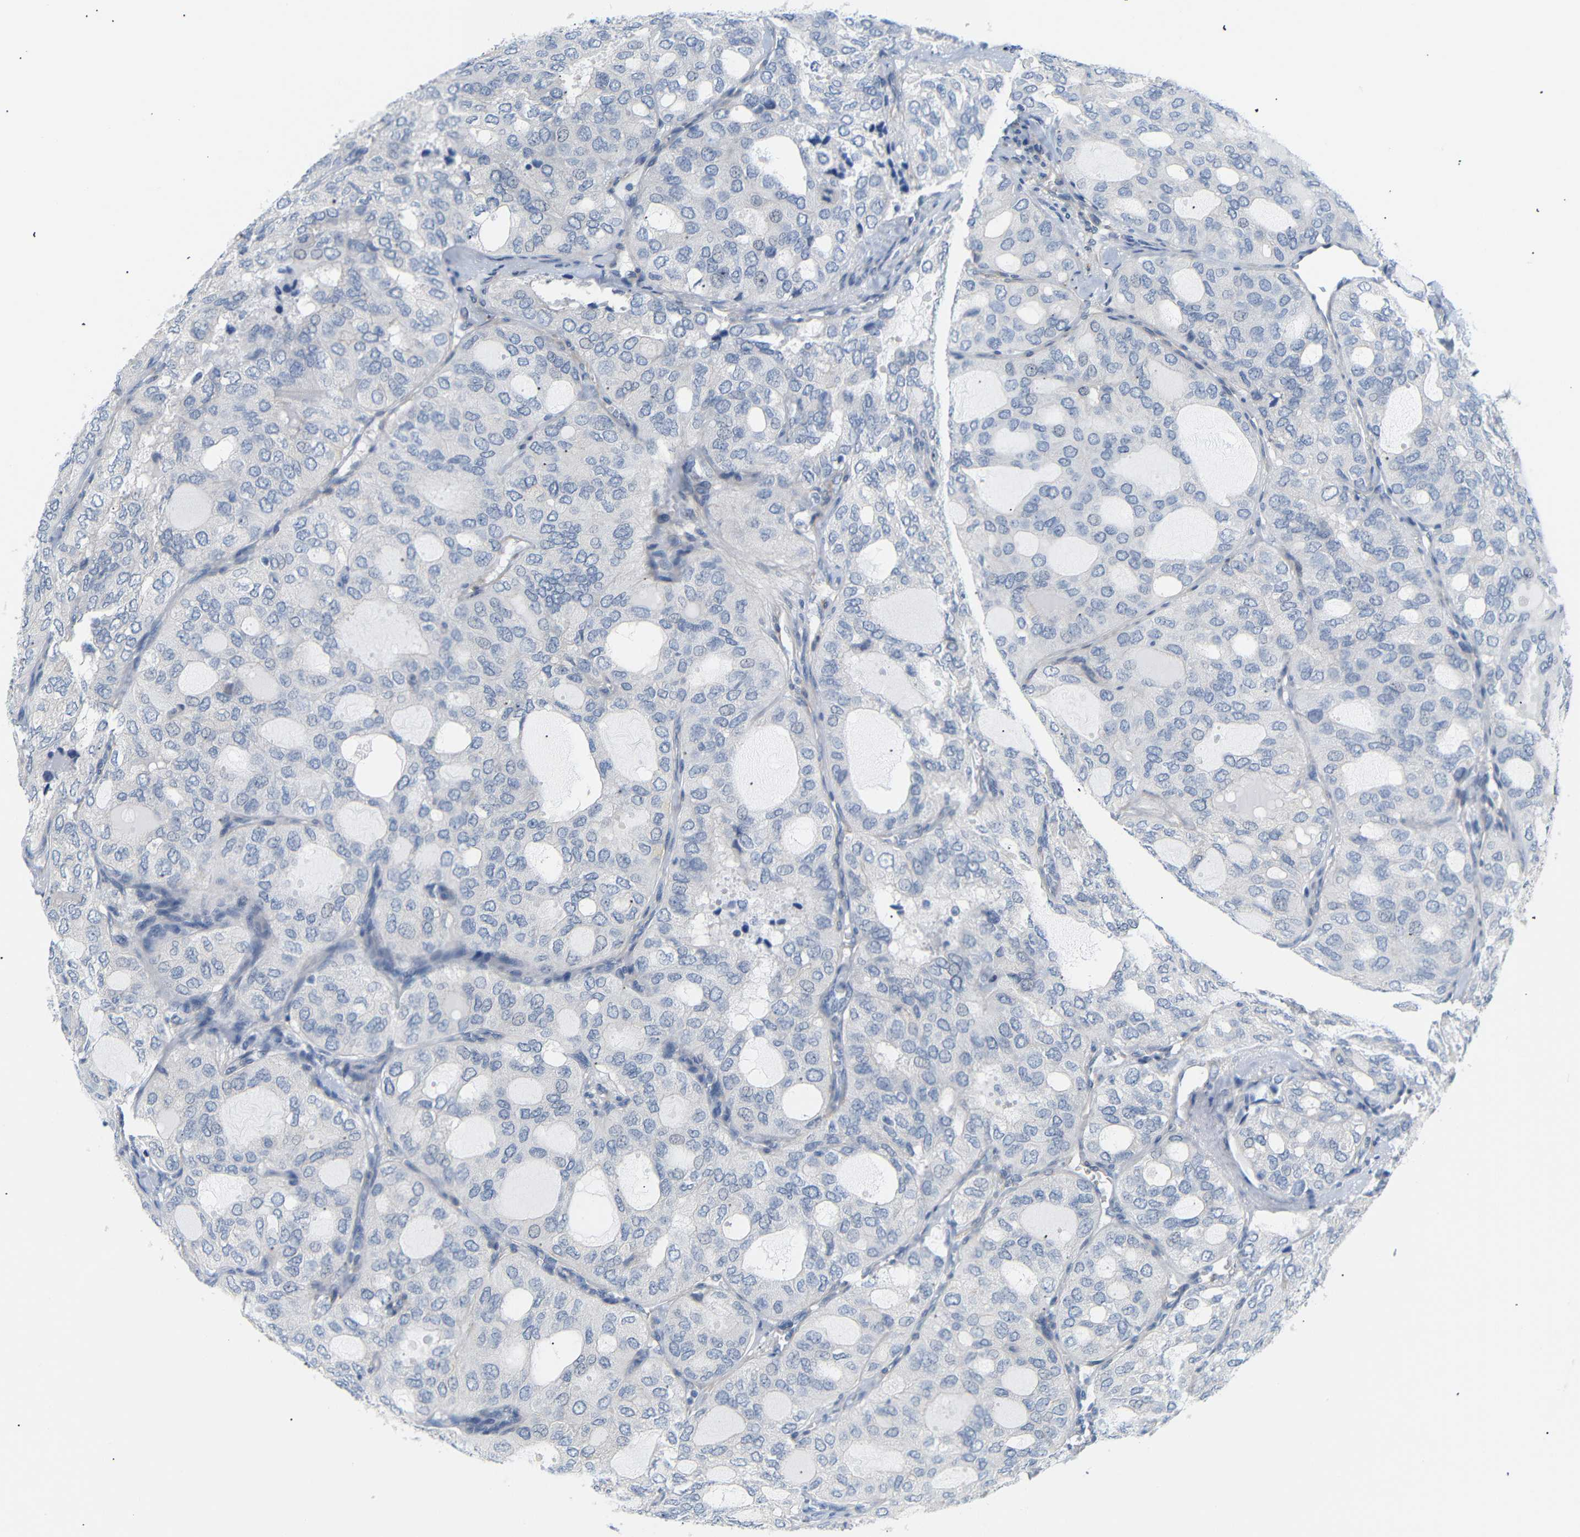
{"staining": {"intensity": "negative", "quantity": "none", "location": "none"}, "tissue": "thyroid cancer", "cell_type": "Tumor cells", "image_type": "cancer", "snomed": [{"axis": "morphology", "description": "Follicular adenoma carcinoma, NOS"}, {"axis": "topography", "description": "Thyroid gland"}], "caption": "Immunohistochemistry of human thyroid cancer (follicular adenoma carcinoma) shows no staining in tumor cells. (DAB (3,3'-diaminobenzidine) IHC visualized using brightfield microscopy, high magnification).", "gene": "STMN3", "patient": {"sex": "male", "age": 75}}